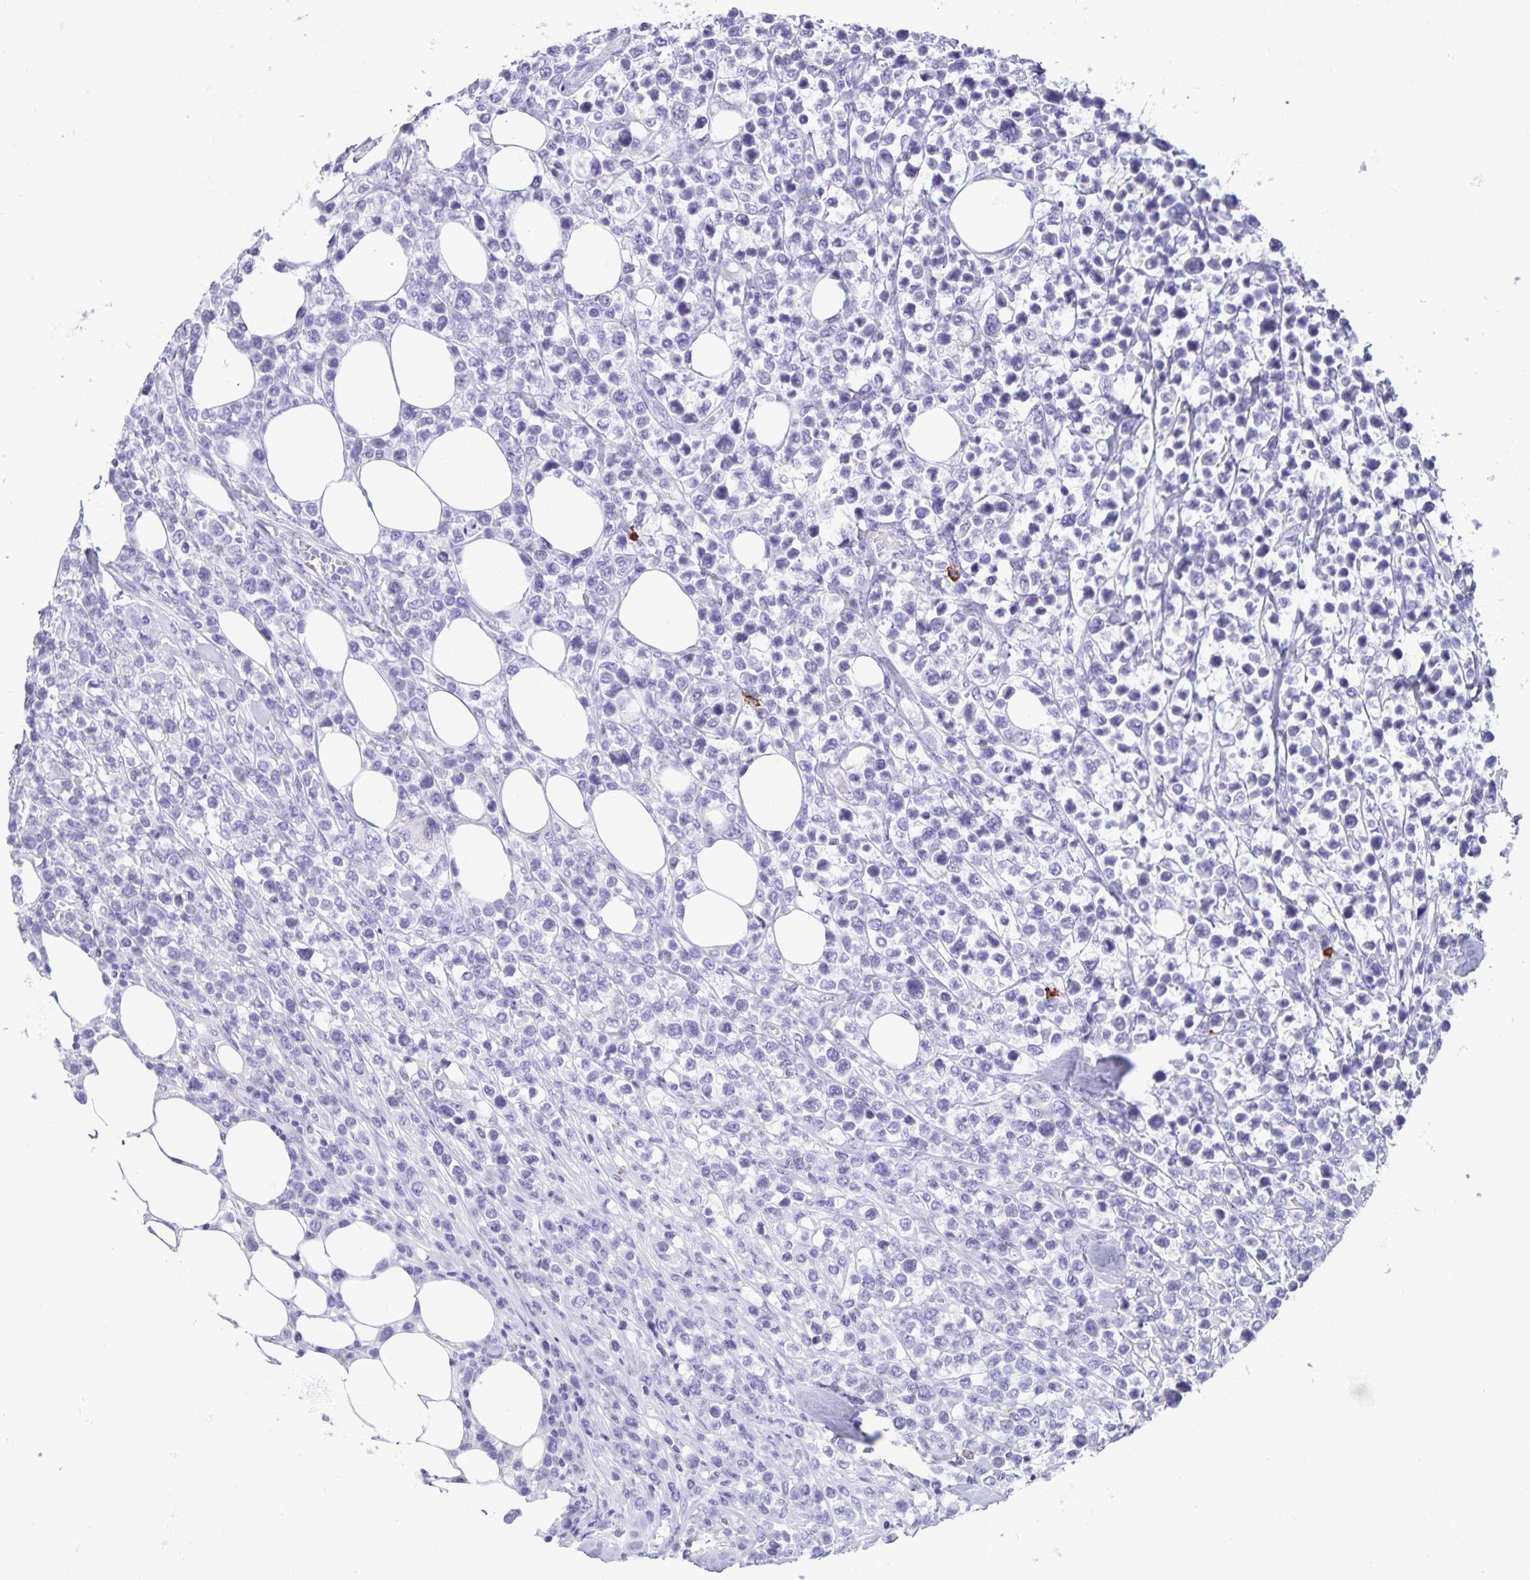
{"staining": {"intensity": "negative", "quantity": "none", "location": "none"}, "tissue": "lymphoma", "cell_type": "Tumor cells", "image_type": "cancer", "snomed": [{"axis": "morphology", "description": "Malignant lymphoma, non-Hodgkin's type, High grade"}, {"axis": "topography", "description": "Soft tissue"}], "caption": "High-grade malignant lymphoma, non-Hodgkin's type was stained to show a protein in brown. There is no significant staining in tumor cells. (Immunohistochemistry, brightfield microscopy, high magnification).", "gene": "IBTK", "patient": {"sex": "female", "age": 56}}